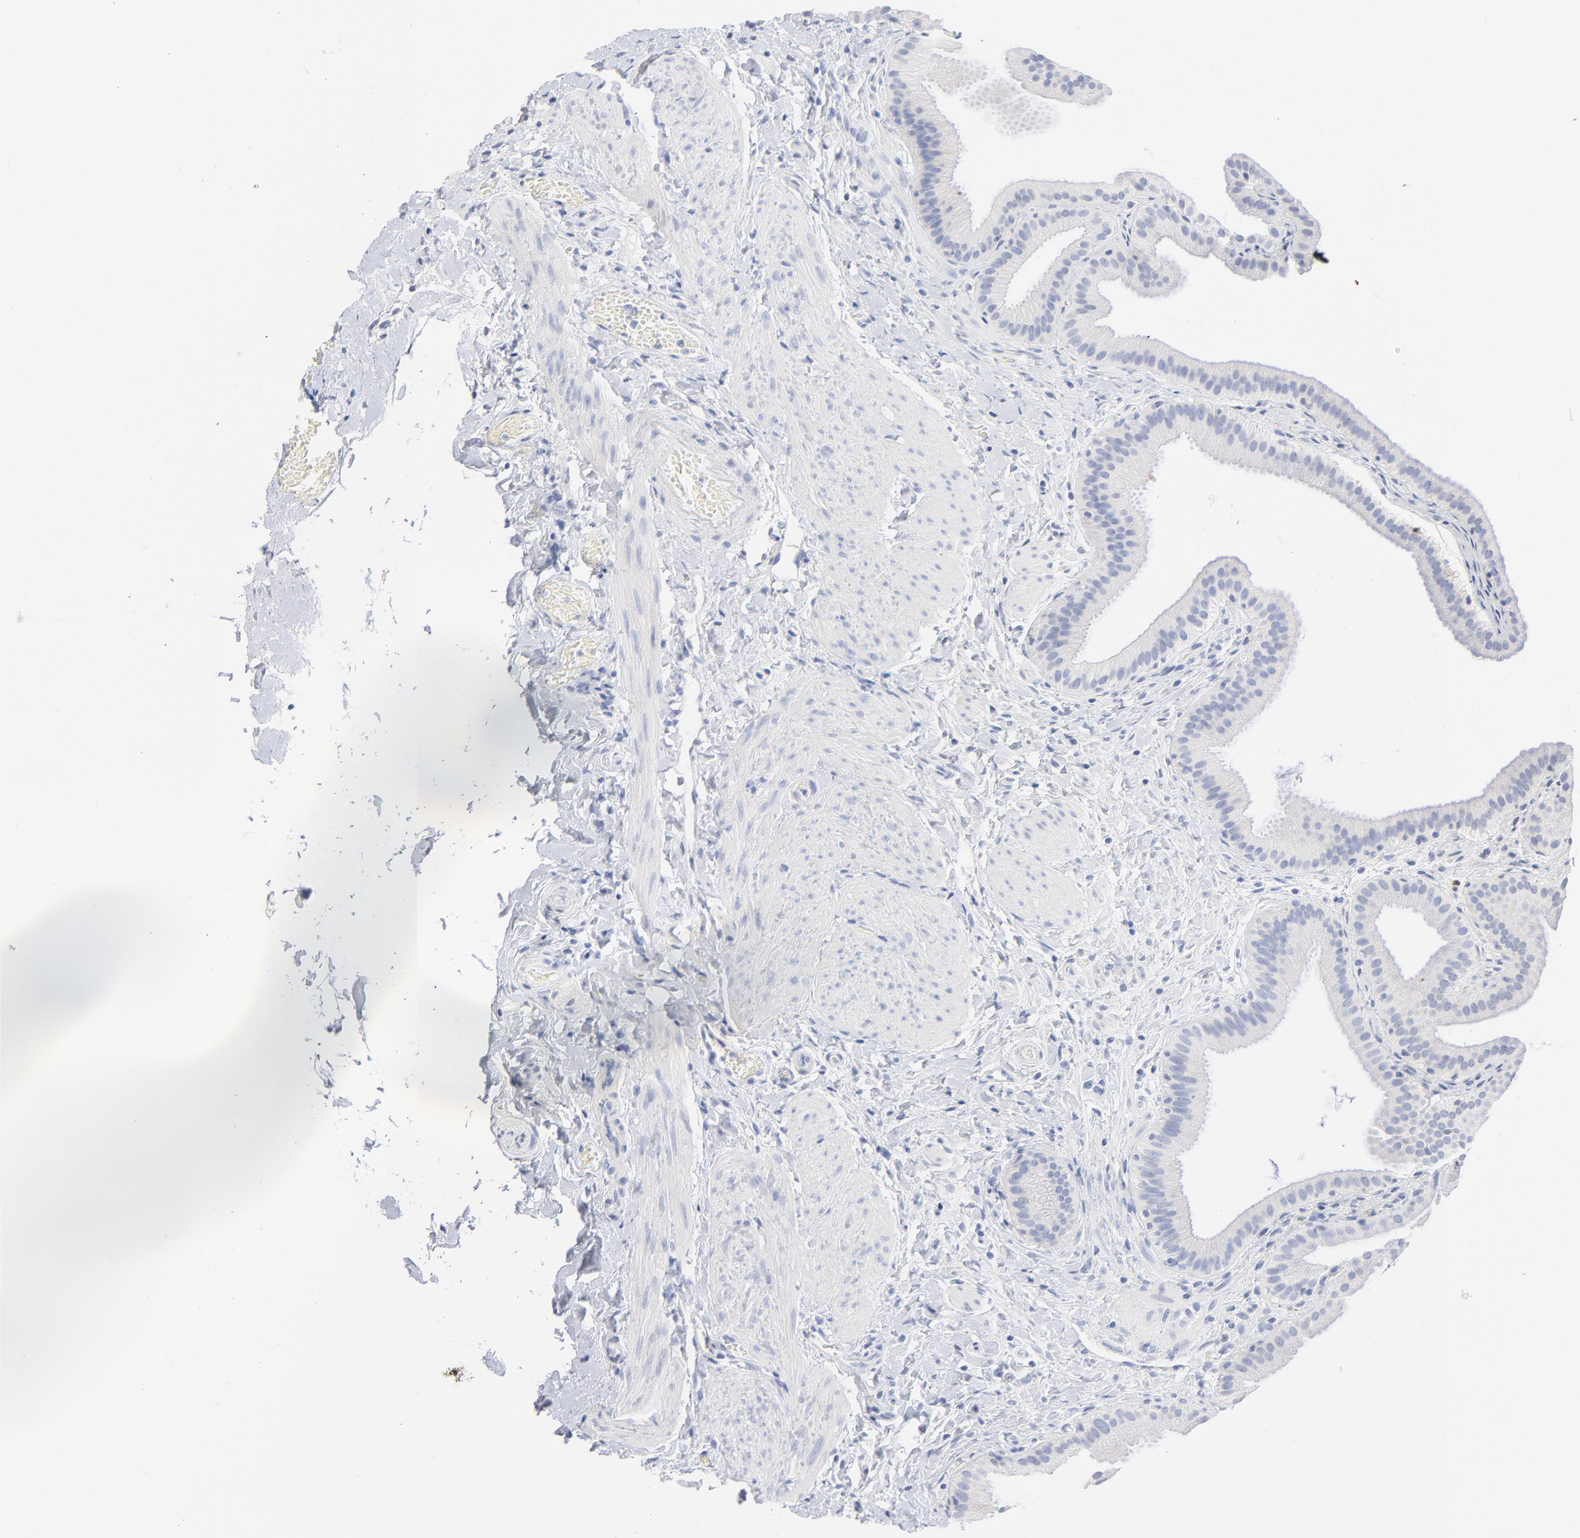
{"staining": {"intensity": "negative", "quantity": "none", "location": "none"}, "tissue": "gallbladder", "cell_type": "Glandular cells", "image_type": "normal", "snomed": [{"axis": "morphology", "description": "Normal tissue, NOS"}, {"axis": "topography", "description": "Gallbladder"}], "caption": "DAB immunohistochemical staining of unremarkable gallbladder reveals no significant expression in glandular cells.", "gene": "IFIT2", "patient": {"sex": "female", "age": 63}}